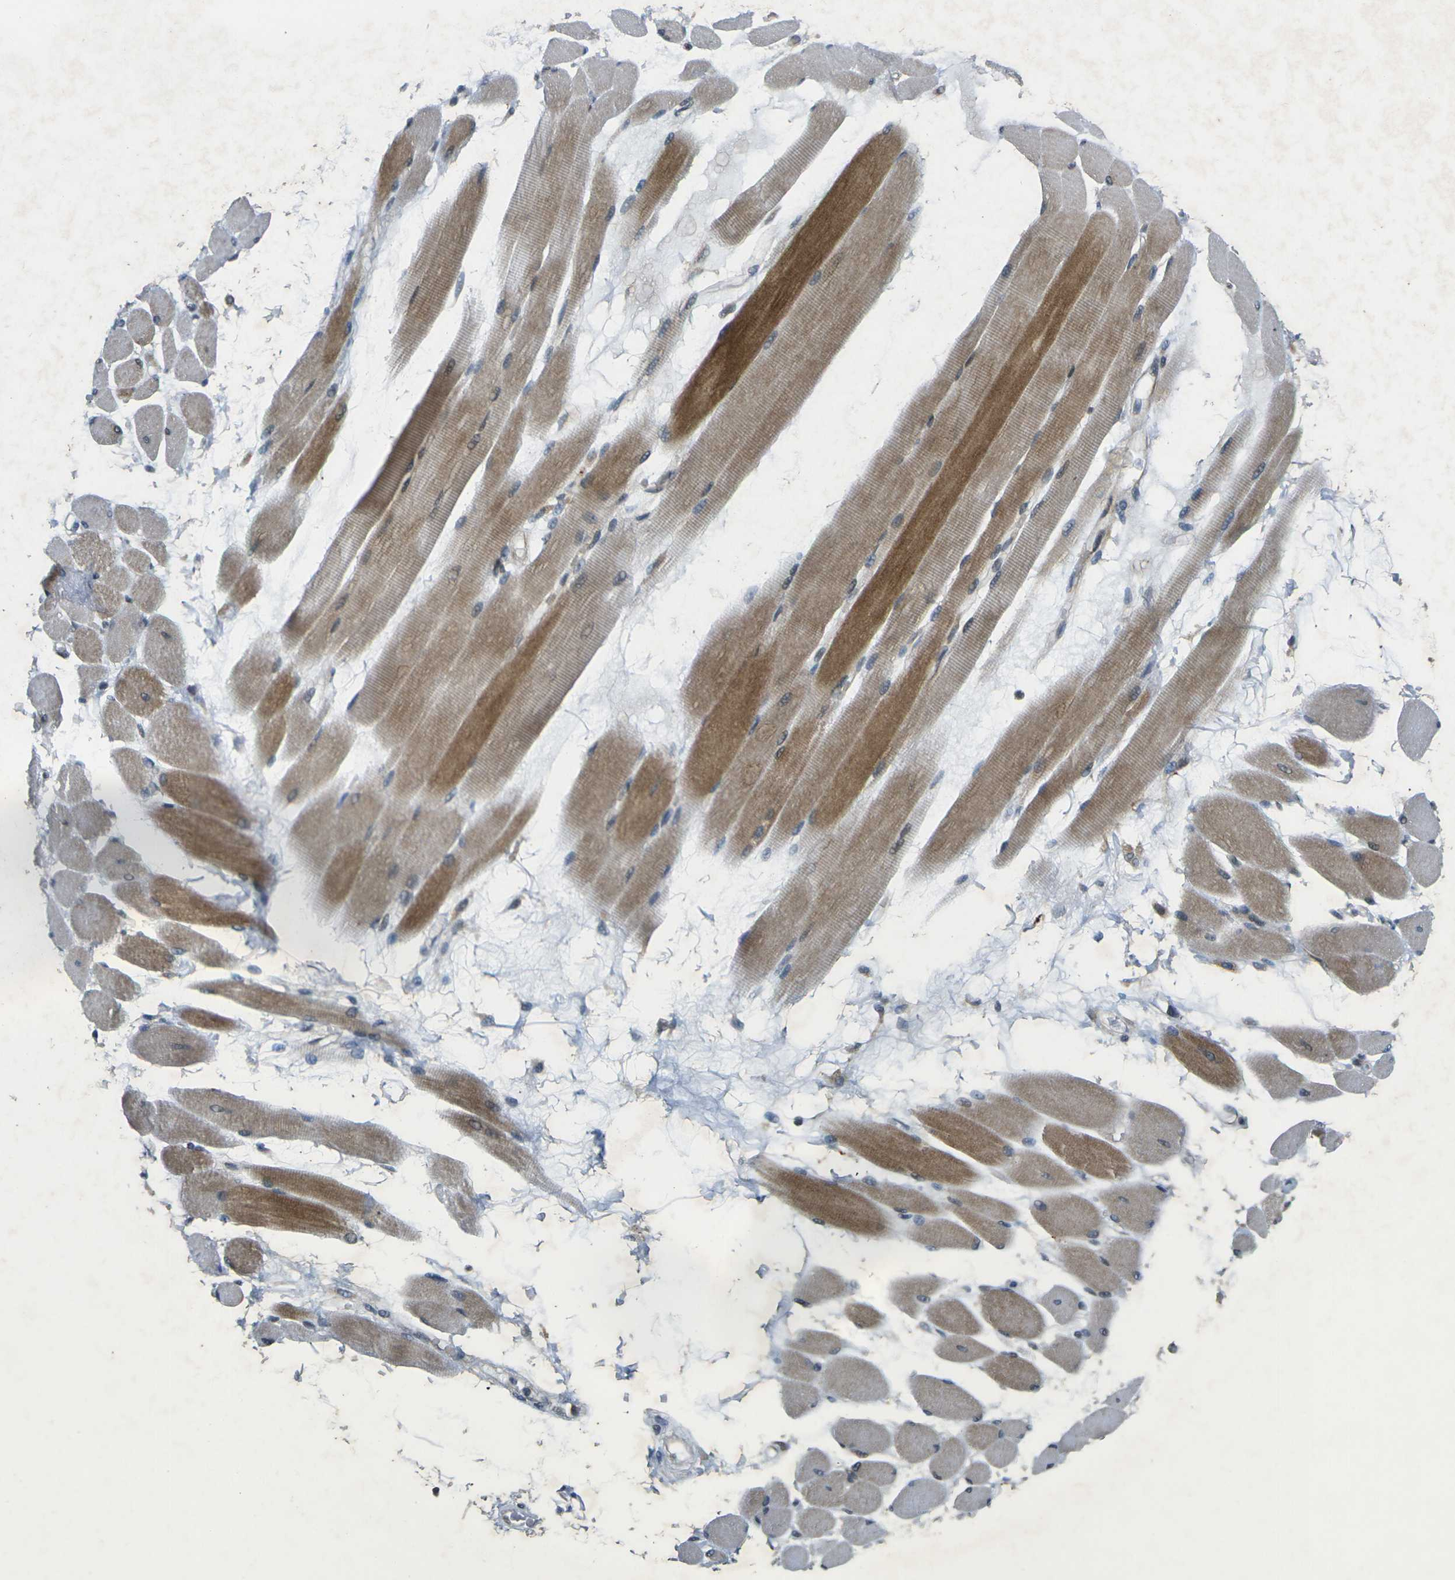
{"staining": {"intensity": "moderate", "quantity": "25%-75%", "location": "cytoplasmic/membranous"}, "tissue": "skeletal muscle", "cell_type": "Myocytes", "image_type": "normal", "snomed": [{"axis": "morphology", "description": "Normal tissue, NOS"}, {"axis": "topography", "description": "Skeletal muscle"}, {"axis": "topography", "description": "Peripheral nerve tissue"}], "caption": "About 25%-75% of myocytes in unremarkable skeletal muscle exhibit moderate cytoplasmic/membranous protein staining as visualized by brown immunohistochemical staining.", "gene": "ROBO2", "patient": {"sex": "female", "age": 84}}